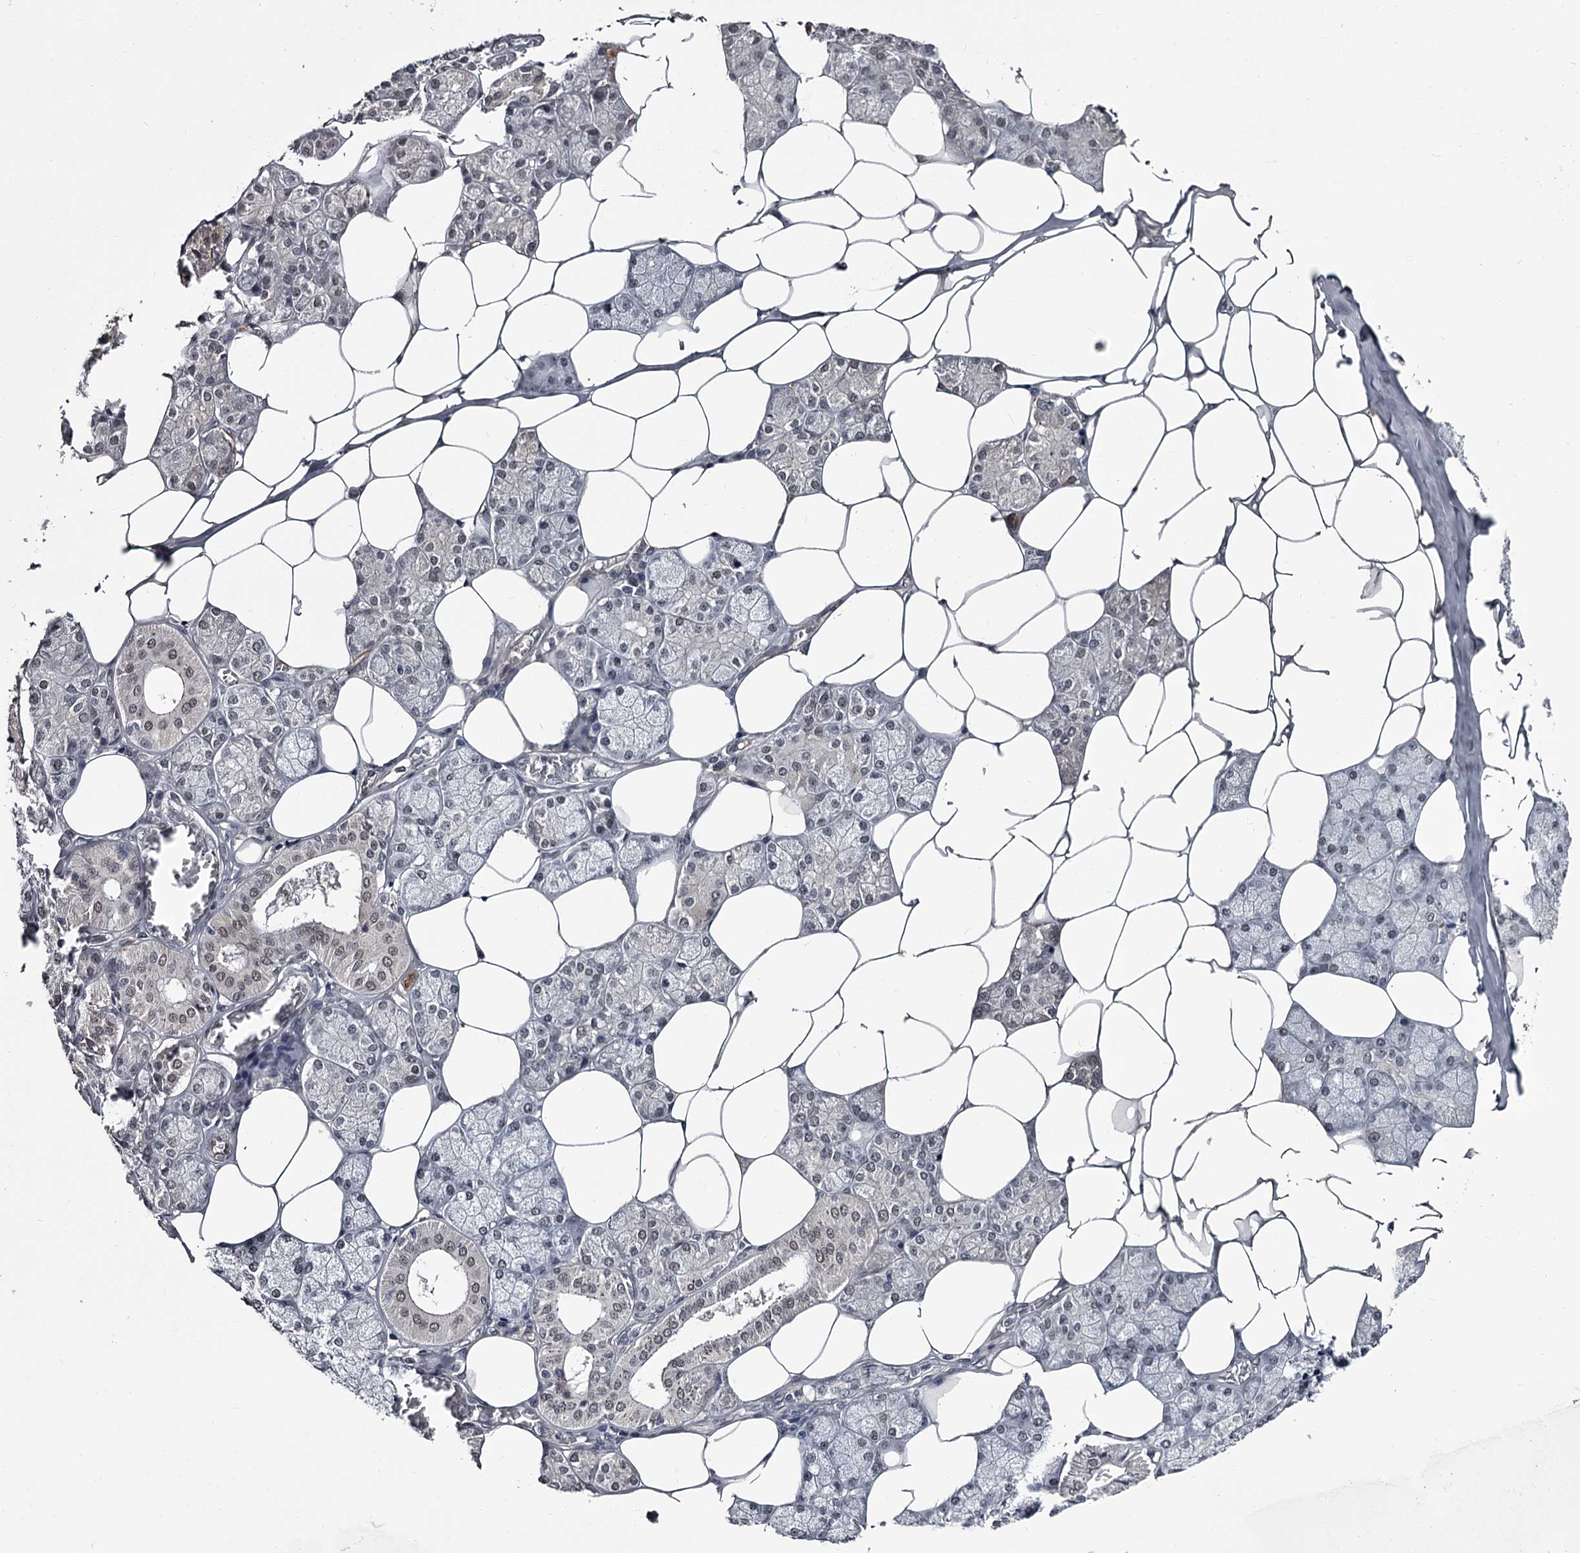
{"staining": {"intensity": "moderate", "quantity": "<25%", "location": "nuclear"}, "tissue": "salivary gland", "cell_type": "Glandular cells", "image_type": "normal", "snomed": [{"axis": "morphology", "description": "Normal tissue, NOS"}, {"axis": "topography", "description": "Salivary gland"}], "caption": "Immunohistochemical staining of unremarkable human salivary gland reveals <25% levels of moderate nuclear protein expression in approximately <25% of glandular cells.", "gene": "PRPF40B", "patient": {"sex": "male", "age": 62}}